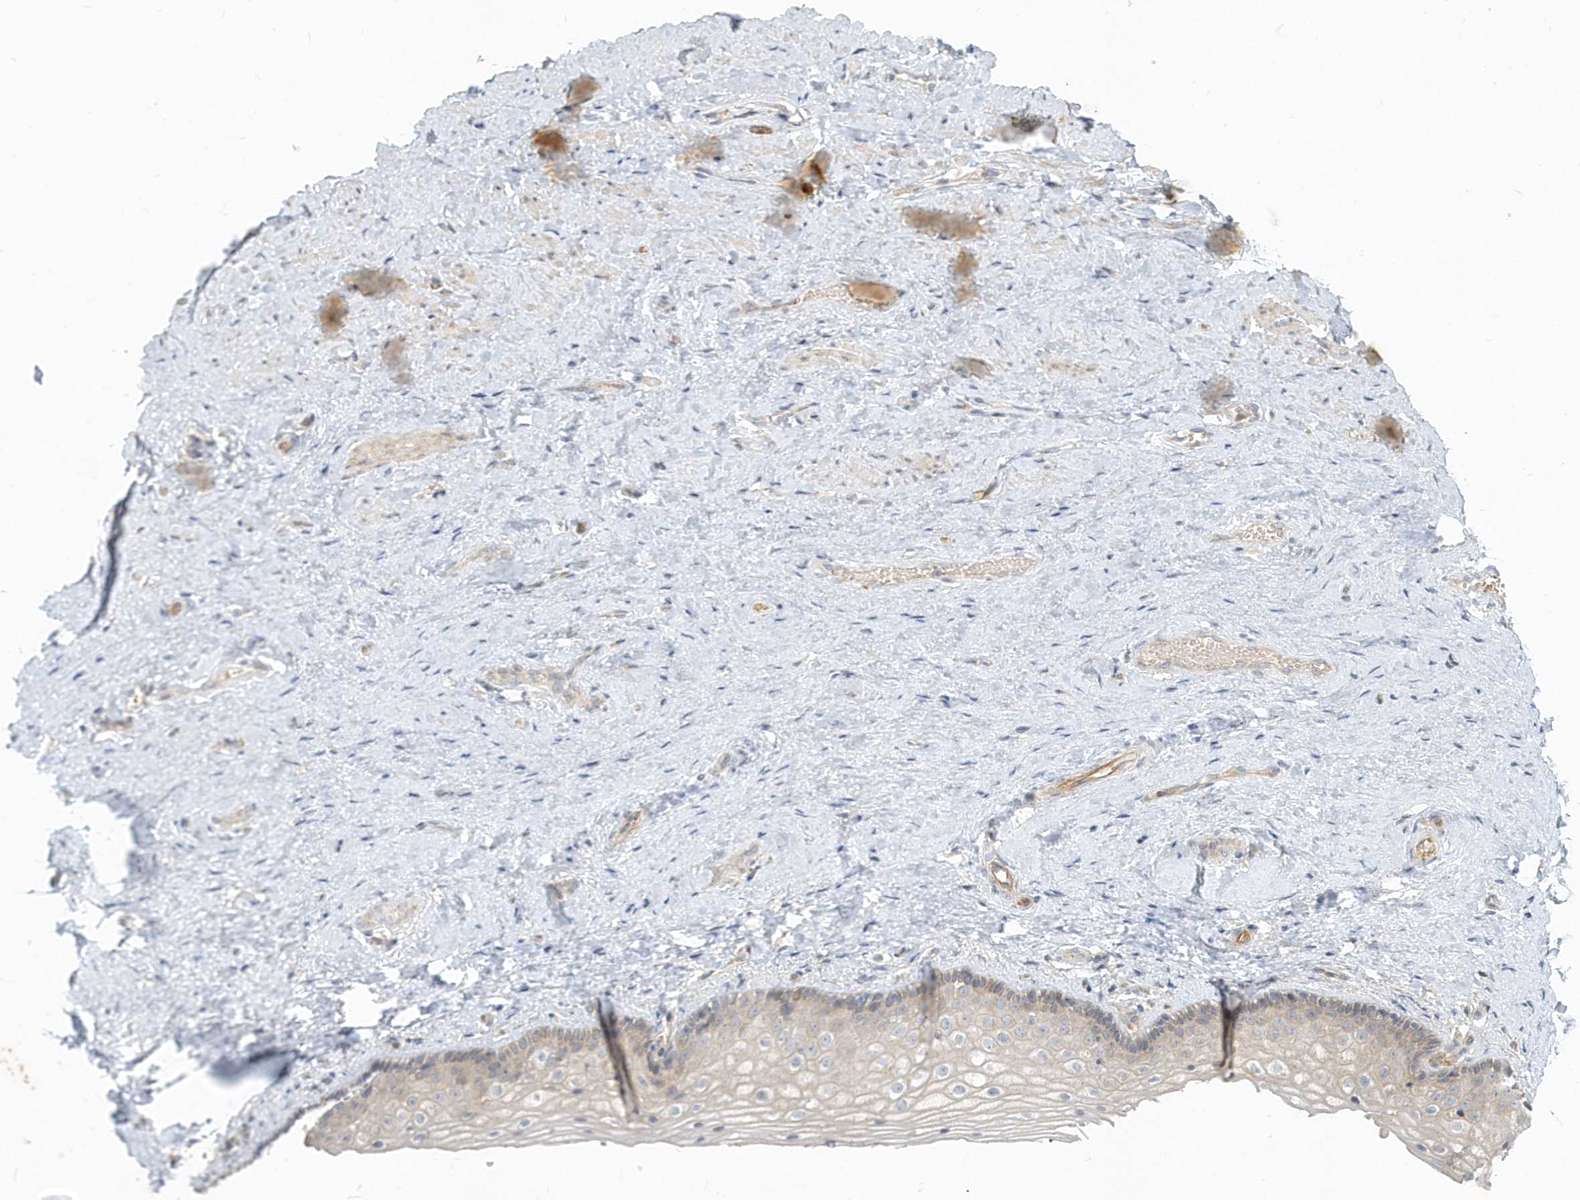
{"staining": {"intensity": "weak", "quantity": "<25%", "location": "cytoplasmic/membranous"}, "tissue": "vagina", "cell_type": "Squamous epithelial cells", "image_type": "normal", "snomed": [{"axis": "morphology", "description": "Normal tissue, NOS"}, {"axis": "topography", "description": "Vagina"}], "caption": "Human vagina stained for a protein using immunohistochemistry displays no expression in squamous epithelial cells.", "gene": "NAPB", "patient": {"sex": "female", "age": 46}}